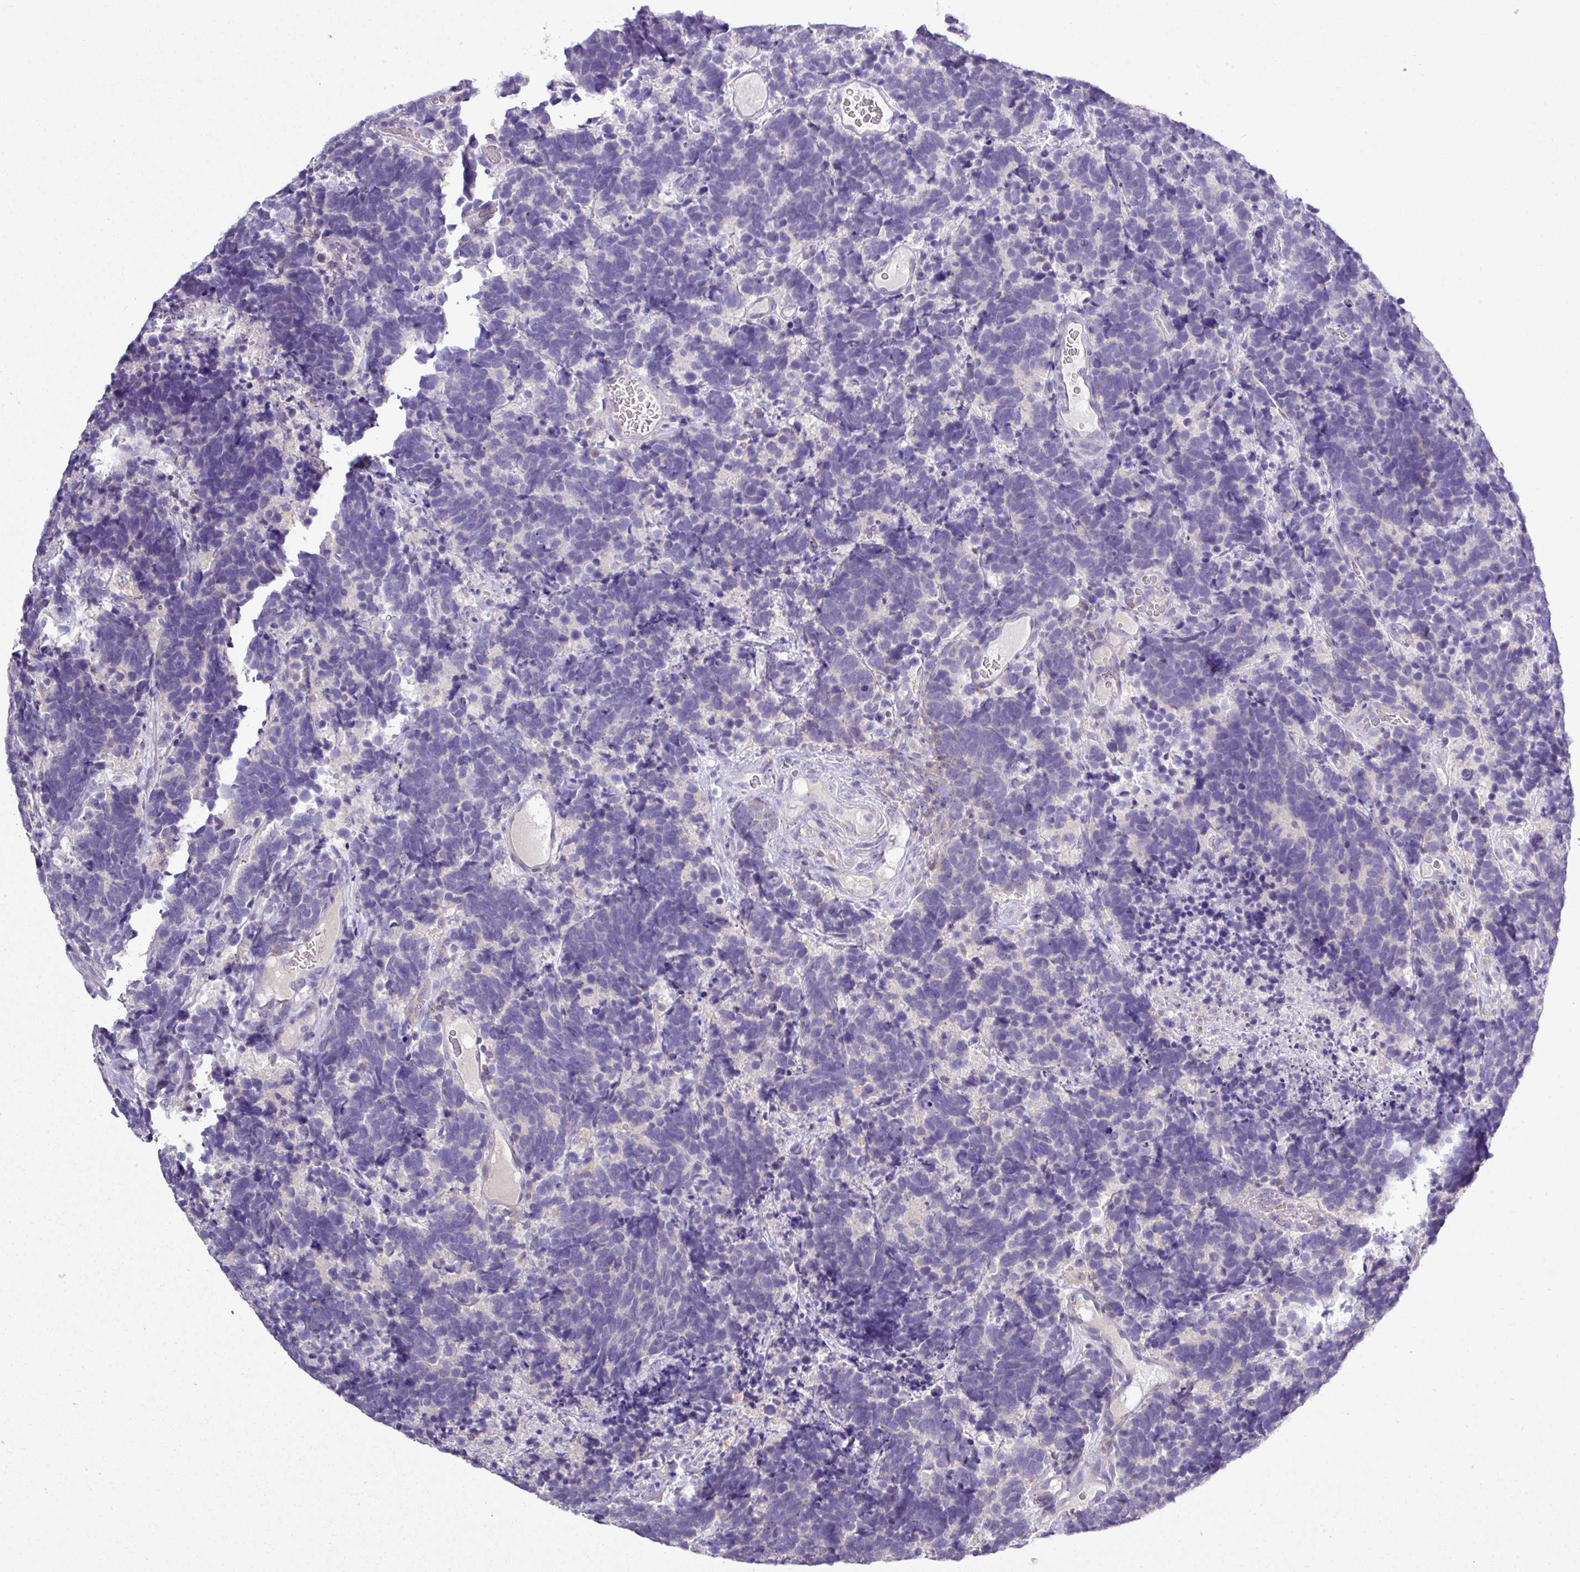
{"staining": {"intensity": "negative", "quantity": "none", "location": "none"}, "tissue": "carcinoid", "cell_type": "Tumor cells", "image_type": "cancer", "snomed": [{"axis": "morphology", "description": "Carcinoma, NOS"}, {"axis": "morphology", "description": "Carcinoid, malignant, NOS"}, {"axis": "topography", "description": "Urinary bladder"}], "caption": "A histopathology image of carcinoma stained for a protein shows no brown staining in tumor cells.", "gene": "STAT5A", "patient": {"sex": "male", "age": 57}}